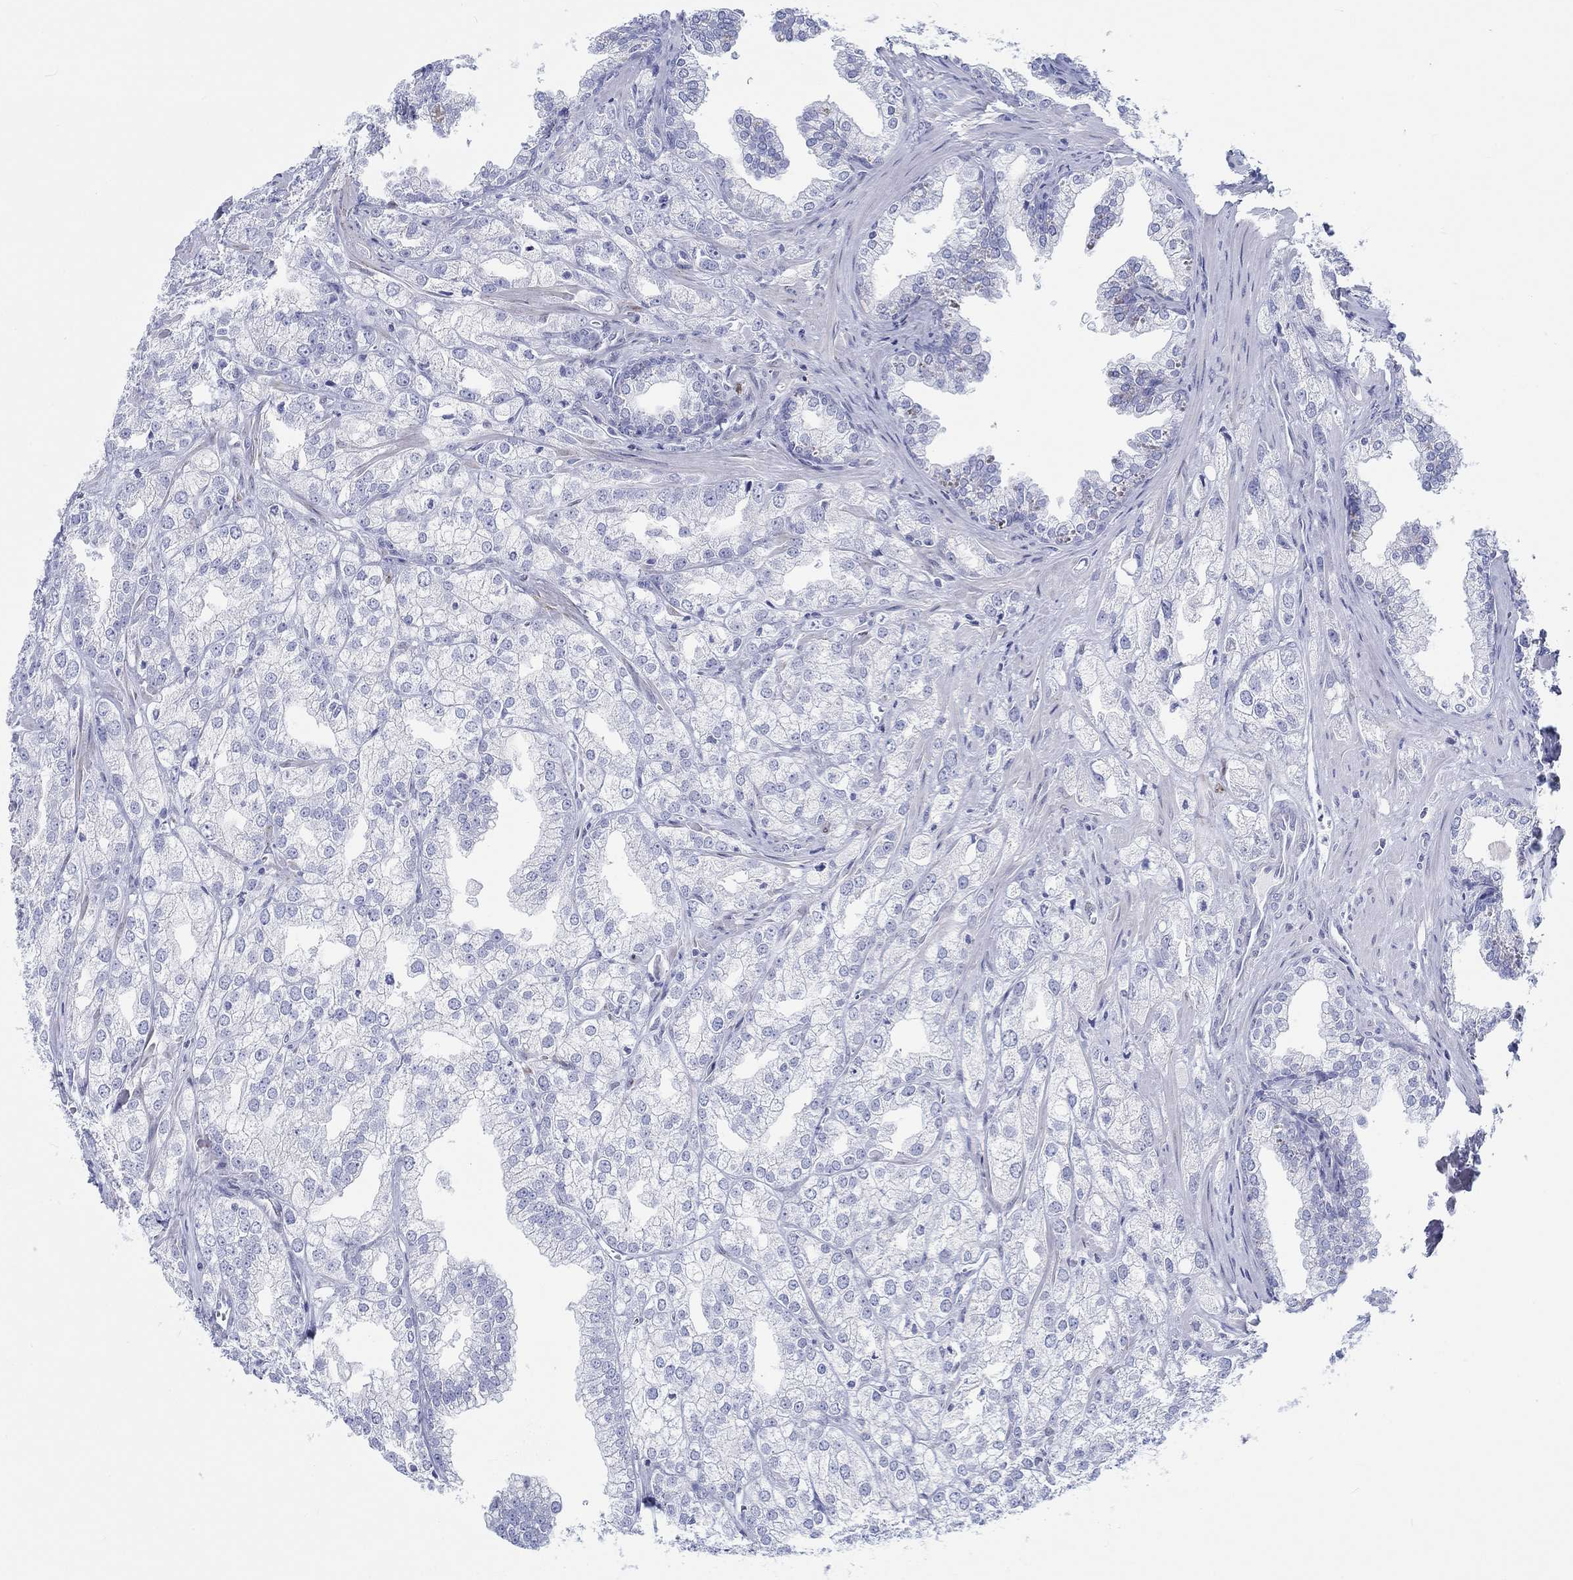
{"staining": {"intensity": "negative", "quantity": "none", "location": "none"}, "tissue": "prostate cancer", "cell_type": "Tumor cells", "image_type": "cancer", "snomed": [{"axis": "morphology", "description": "Adenocarcinoma, NOS"}, {"axis": "topography", "description": "Prostate"}], "caption": "A histopathology image of prostate adenocarcinoma stained for a protein shows no brown staining in tumor cells. (Immunohistochemistry (ihc), brightfield microscopy, high magnification).", "gene": "H1-1", "patient": {"sex": "male", "age": 70}}